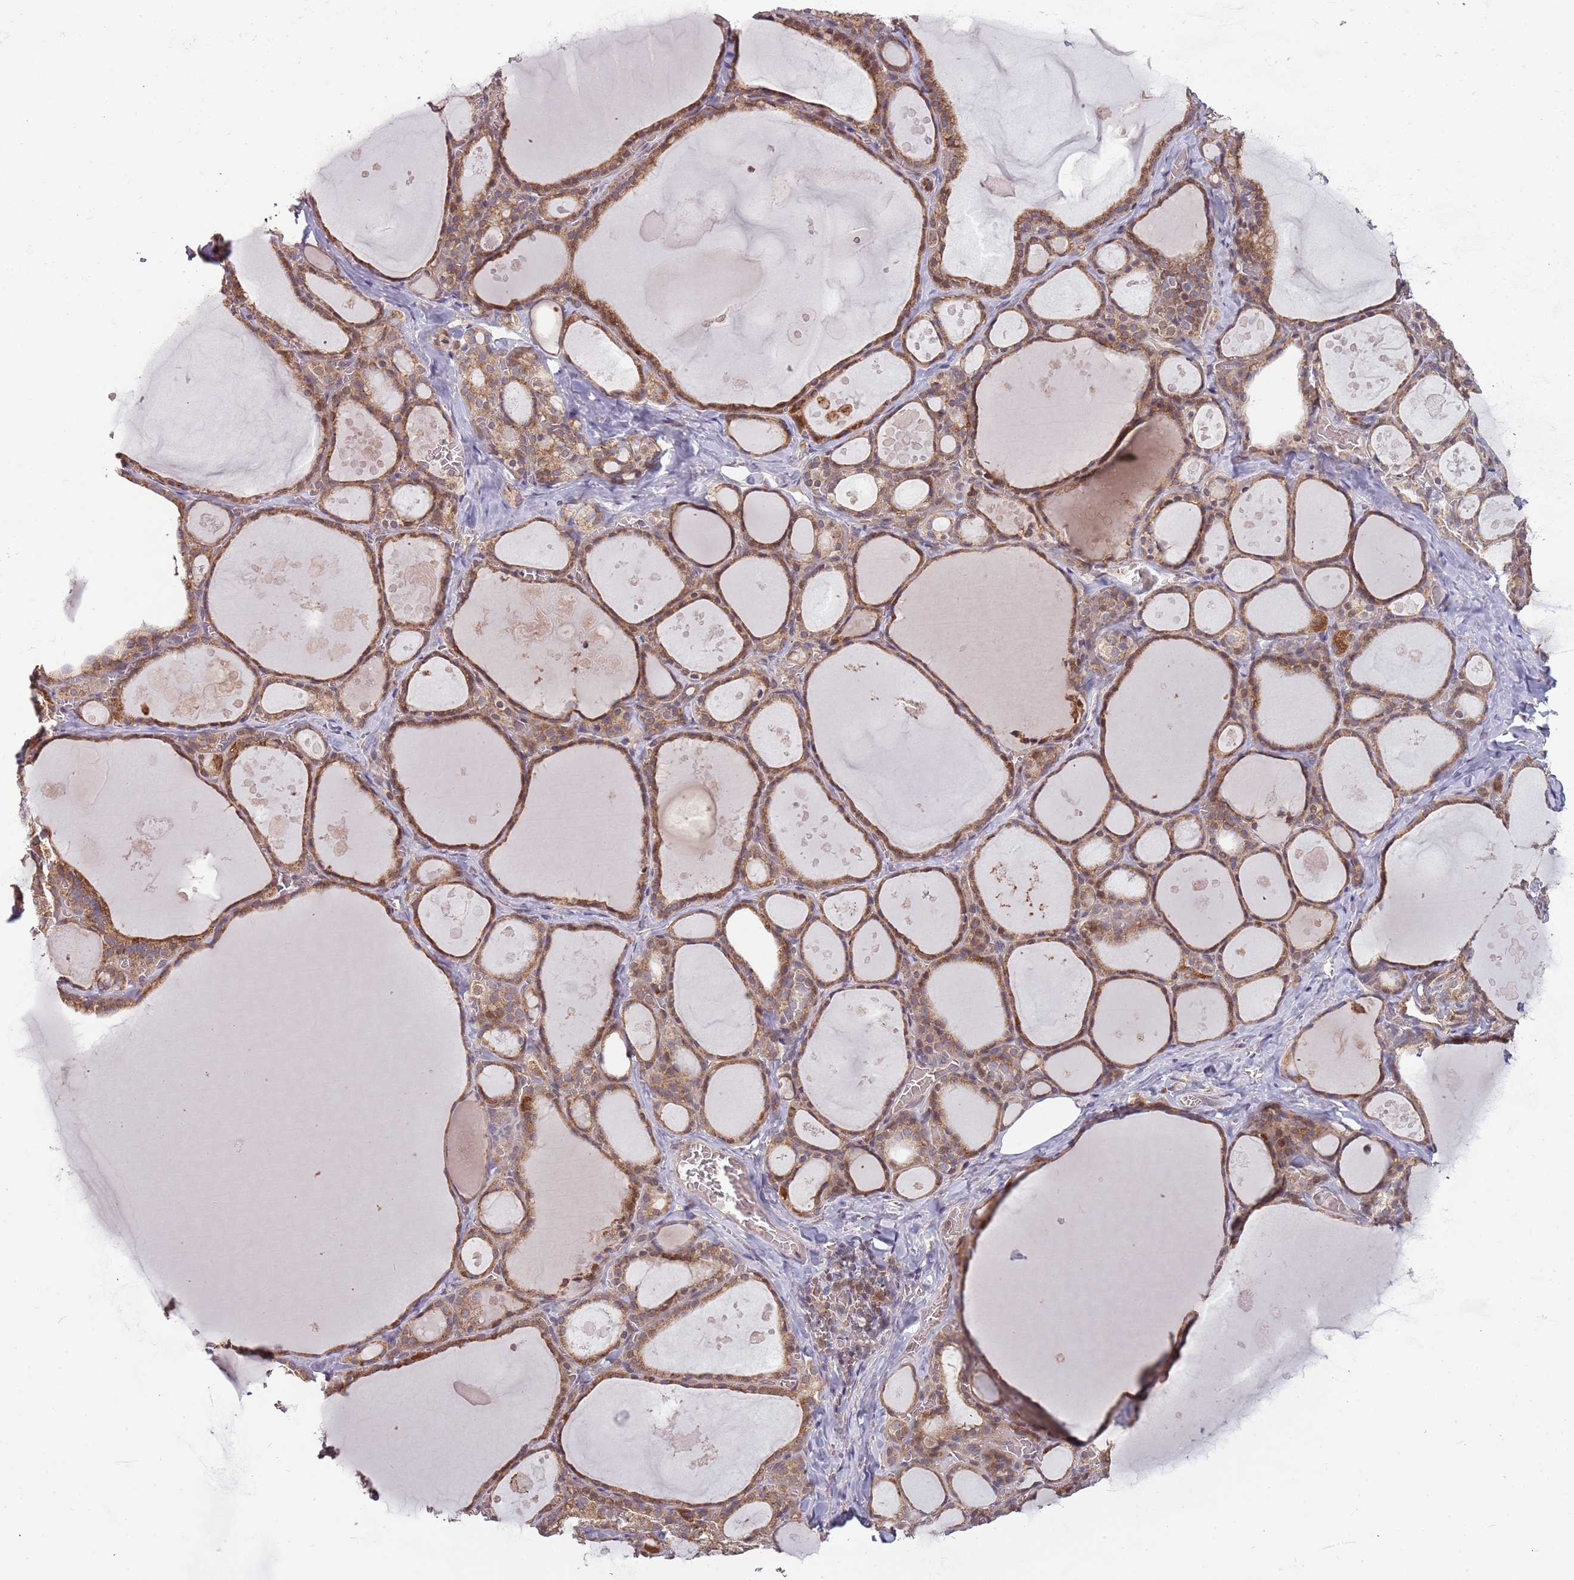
{"staining": {"intensity": "moderate", "quantity": ">75%", "location": "cytoplasmic/membranous"}, "tissue": "thyroid gland", "cell_type": "Glandular cells", "image_type": "normal", "snomed": [{"axis": "morphology", "description": "Normal tissue, NOS"}, {"axis": "topography", "description": "Thyroid gland"}], "caption": "A micrograph of human thyroid gland stained for a protein shows moderate cytoplasmic/membranous brown staining in glandular cells. The staining was performed using DAB (3,3'-diaminobenzidine) to visualize the protein expression in brown, while the nuclei were stained in blue with hematoxylin (Magnification: 20x).", "gene": "RNF181", "patient": {"sex": "male", "age": 56}}